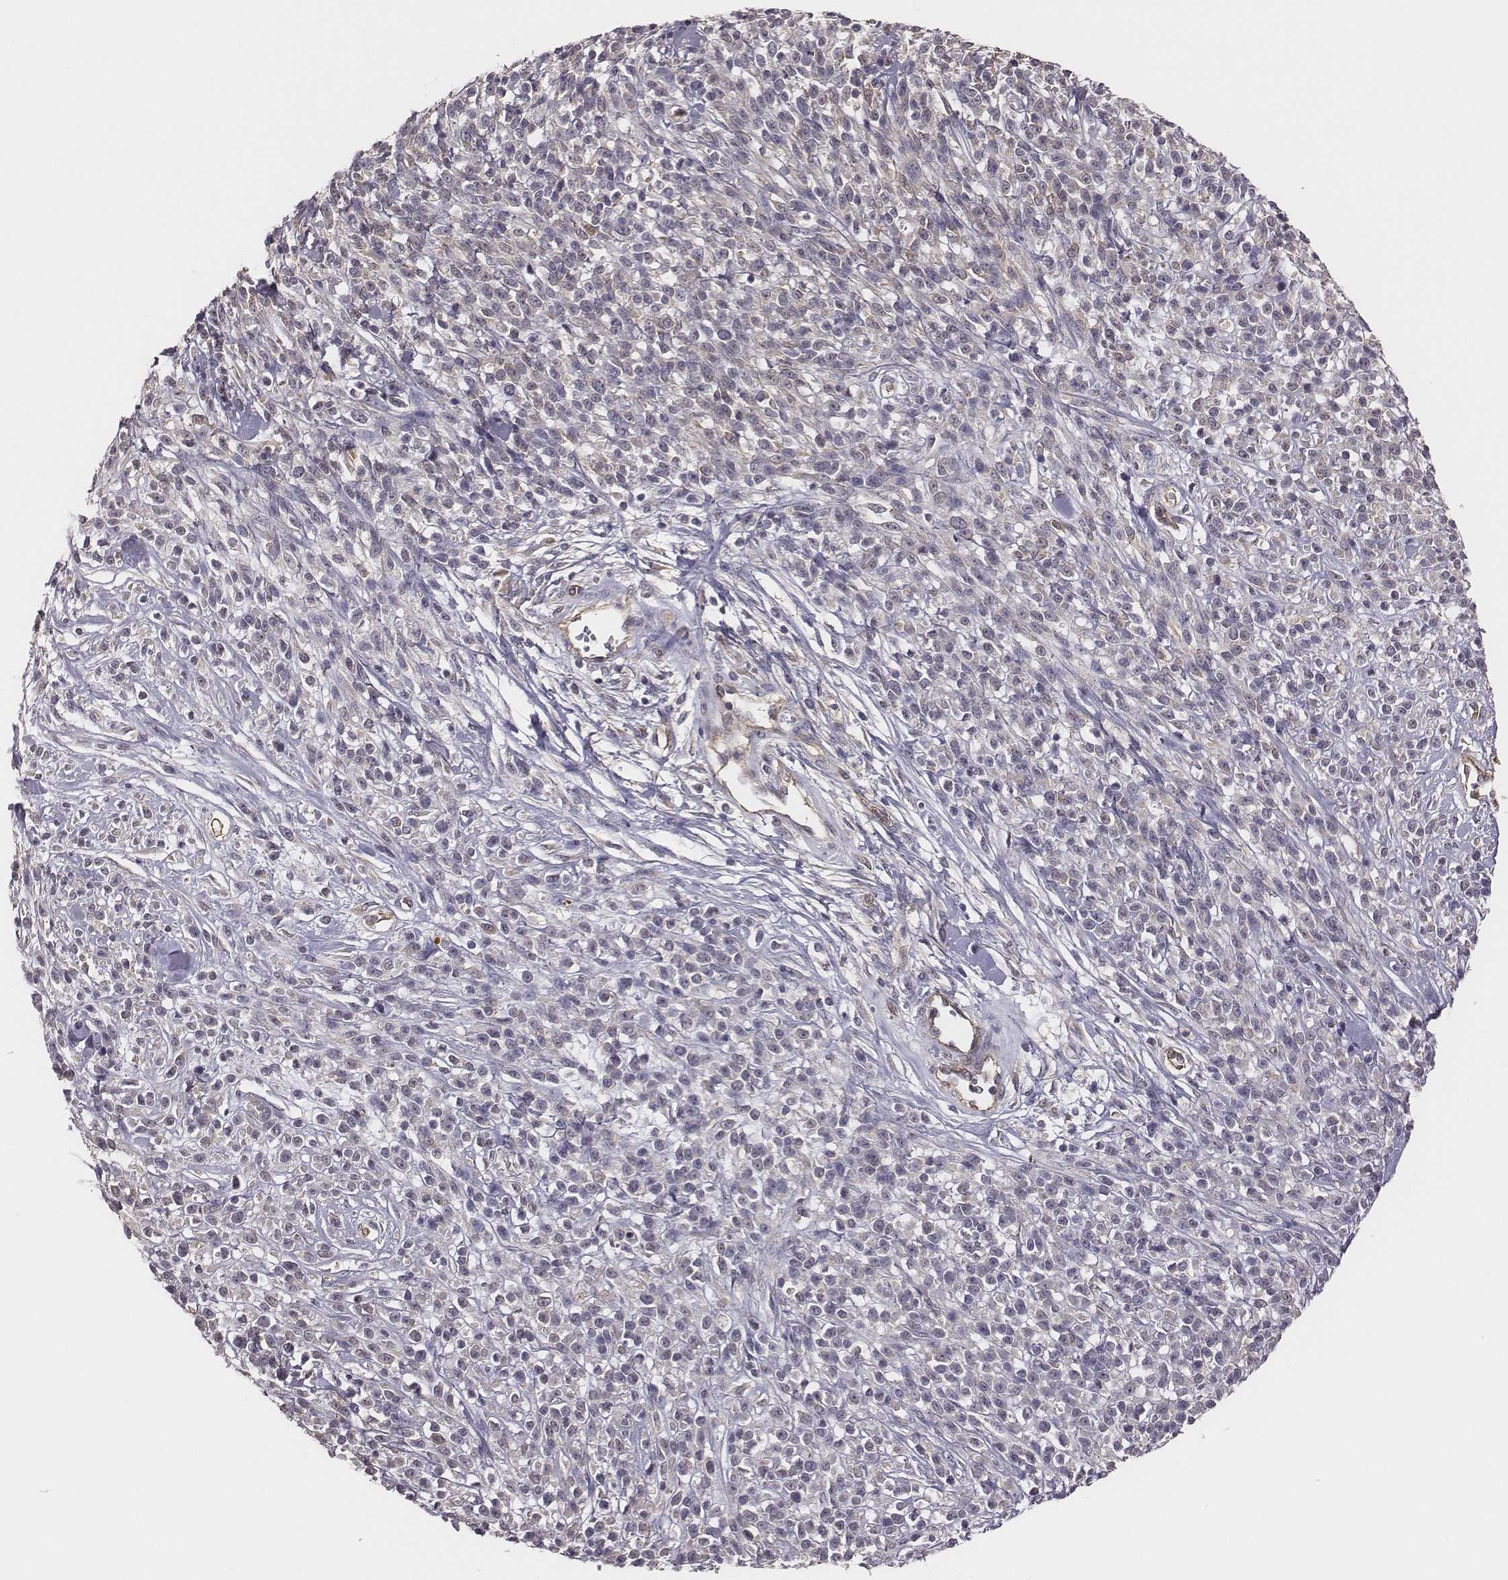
{"staining": {"intensity": "negative", "quantity": "none", "location": "none"}, "tissue": "melanoma", "cell_type": "Tumor cells", "image_type": "cancer", "snomed": [{"axis": "morphology", "description": "Malignant melanoma, NOS"}, {"axis": "topography", "description": "Skin"}, {"axis": "topography", "description": "Skin of trunk"}], "caption": "The histopathology image demonstrates no staining of tumor cells in melanoma. Brightfield microscopy of IHC stained with DAB (3,3'-diaminobenzidine) (brown) and hematoxylin (blue), captured at high magnification.", "gene": "SCARF1", "patient": {"sex": "male", "age": 74}}